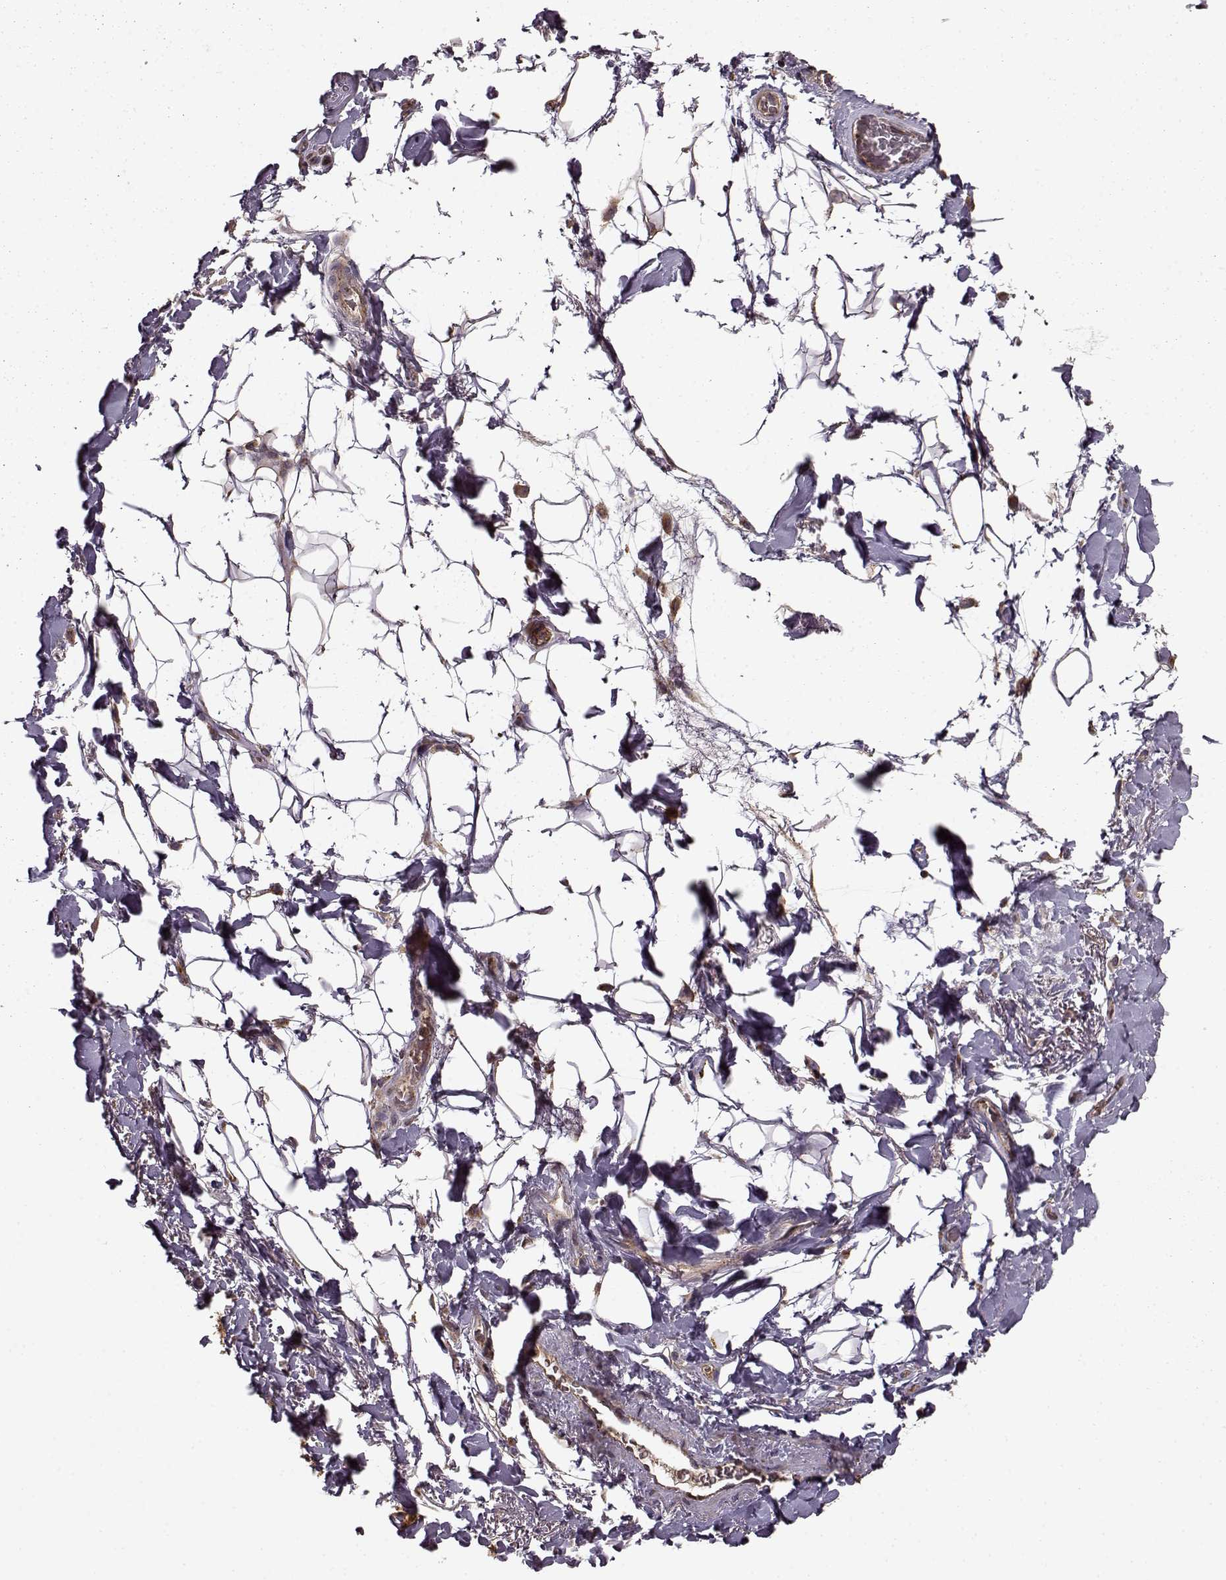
{"staining": {"intensity": "negative", "quantity": "none", "location": "none"}, "tissue": "adipose tissue", "cell_type": "Adipocytes", "image_type": "normal", "snomed": [{"axis": "morphology", "description": "Normal tissue, NOS"}, {"axis": "topography", "description": "Anal"}, {"axis": "topography", "description": "Peripheral nerve tissue"}], "caption": "Adipocytes show no significant expression in normal adipose tissue. Brightfield microscopy of IHC stained with DAB (brown) and hematoxylin (blue), captured at high magnification.", "gene": "IFRD2", "patient": {"sex": "male", "age": 53}}